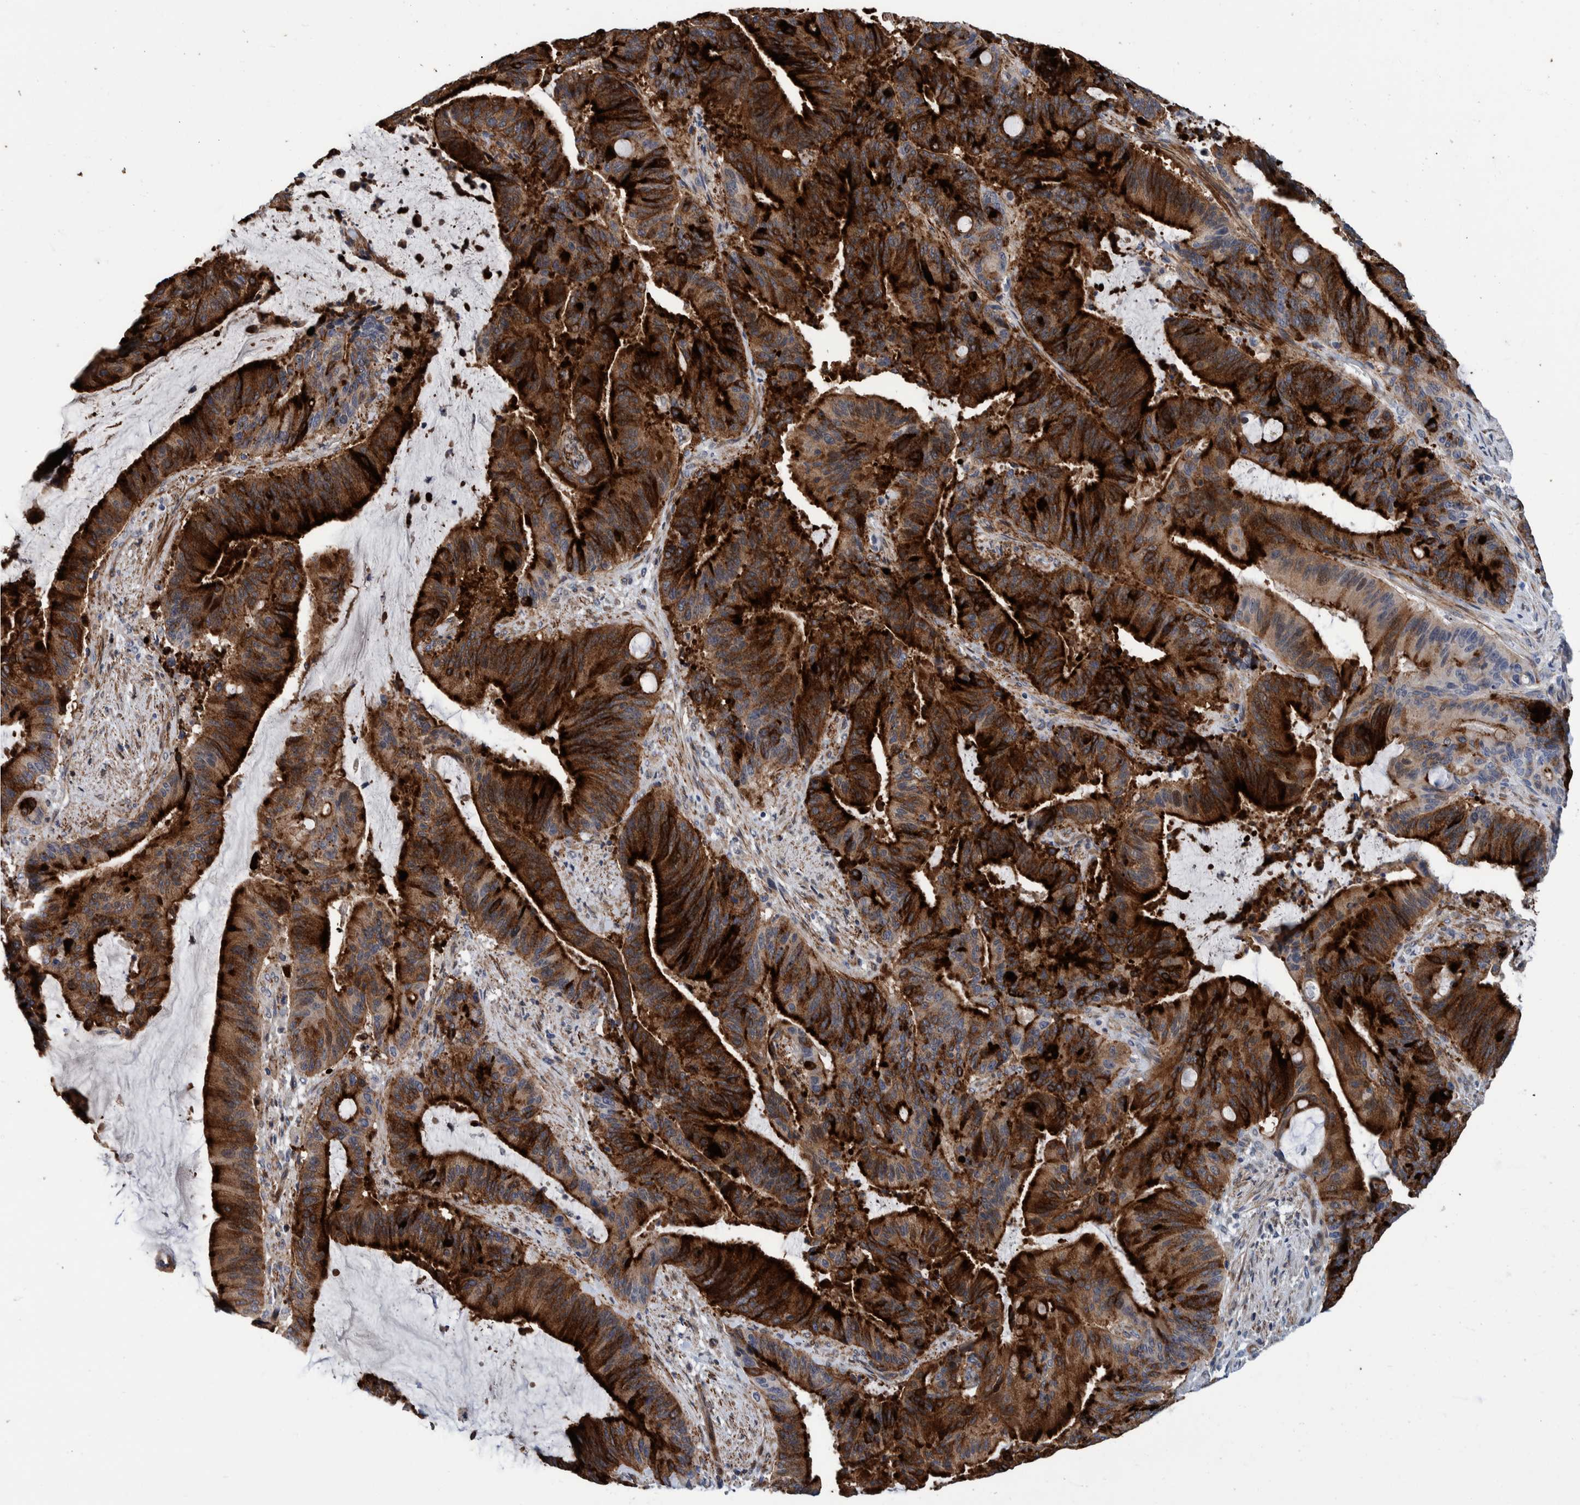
{"staining": {"intensity": "strong", "quantity": ">75%", "location": "cytoplasmic/membranous"}, "tissue": "liver cancer", "cell_type": "Tumor cells", "image_type": "cancer", "snomed": [{"axis": "morphology", "description": "Normal tissue, NOS"}, {"axis": "morphology", "description": "Cholangiocarcinoma"}, {"axis": "topography", "description": "Liver"}, {"axis": "topography", "description": "Peripheral nerve tissue"}], "caption": "Protein staining of liver cancer (cholangiocarcinoma) tissue reveals strong cytoplasmic/membranous positivity in approximately >75% of tumor cells.", "gene": "MKS1", "patient": {"sex": "female", "age": 73}}